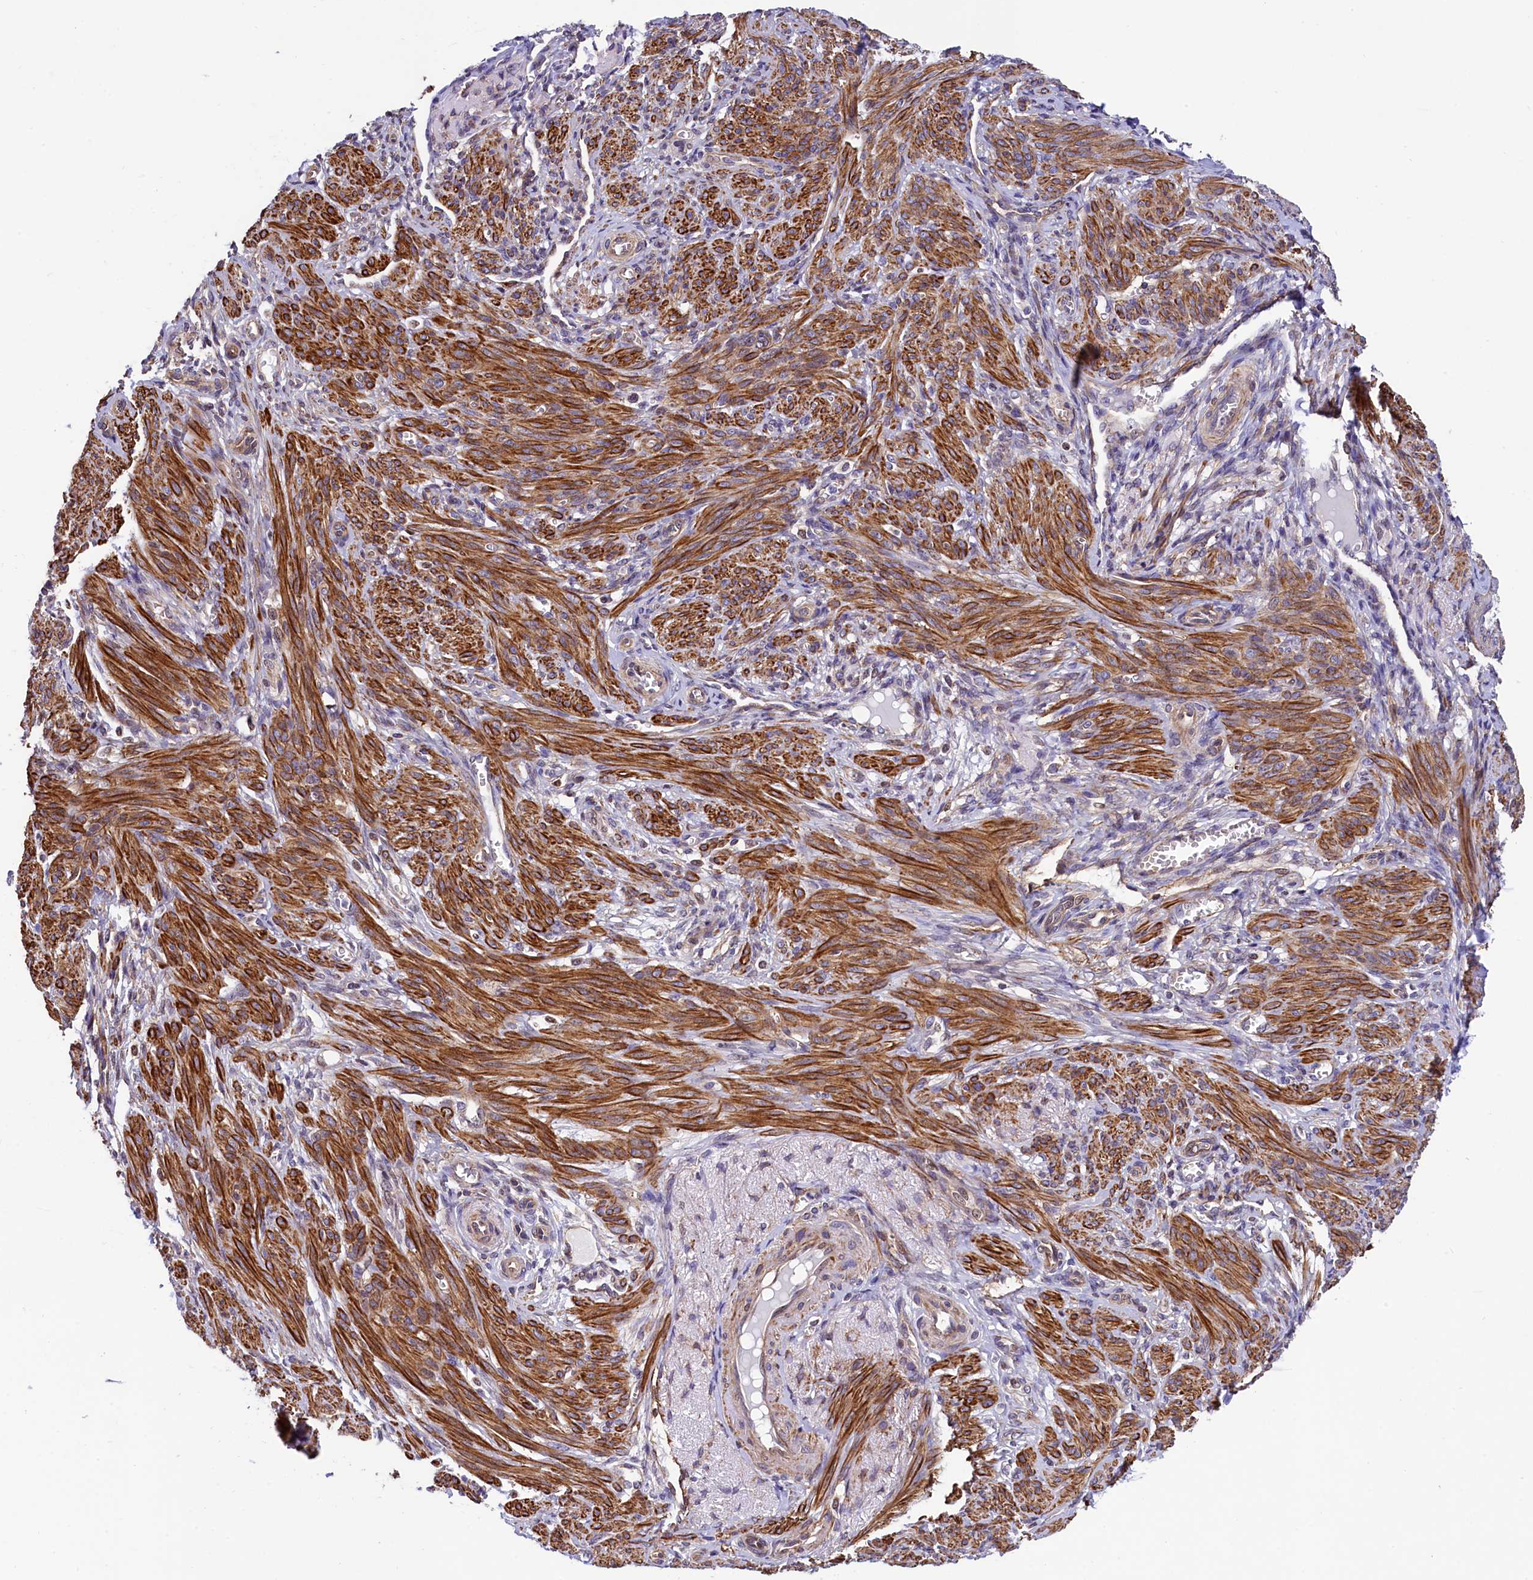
{"staining": {"intensity": "strong", "quantity": "25%-75%", "location": "cytoplasmic/membranous"}, "tissue": "smooth muscle", "cell_type": "Smooth muscle cells", "image_type": "normal", "snomed": [{"axis": "morphology", "description": "Normal tissue, NOS"}, {"axis": "topography", "description": "Smooth muscle"}], "caption": "Immunohistochemical staining of benign smooth muscle demonstrates 25%-75% levels of strong cytoplasmic/membranous protein staining in about 25%-75% of smooth muscle cells. (DAB IHC, brown staining for protein, blue staining for nuclei).", "gene": "ZNF2", "patient": {"sex": "female", "age": 39}}